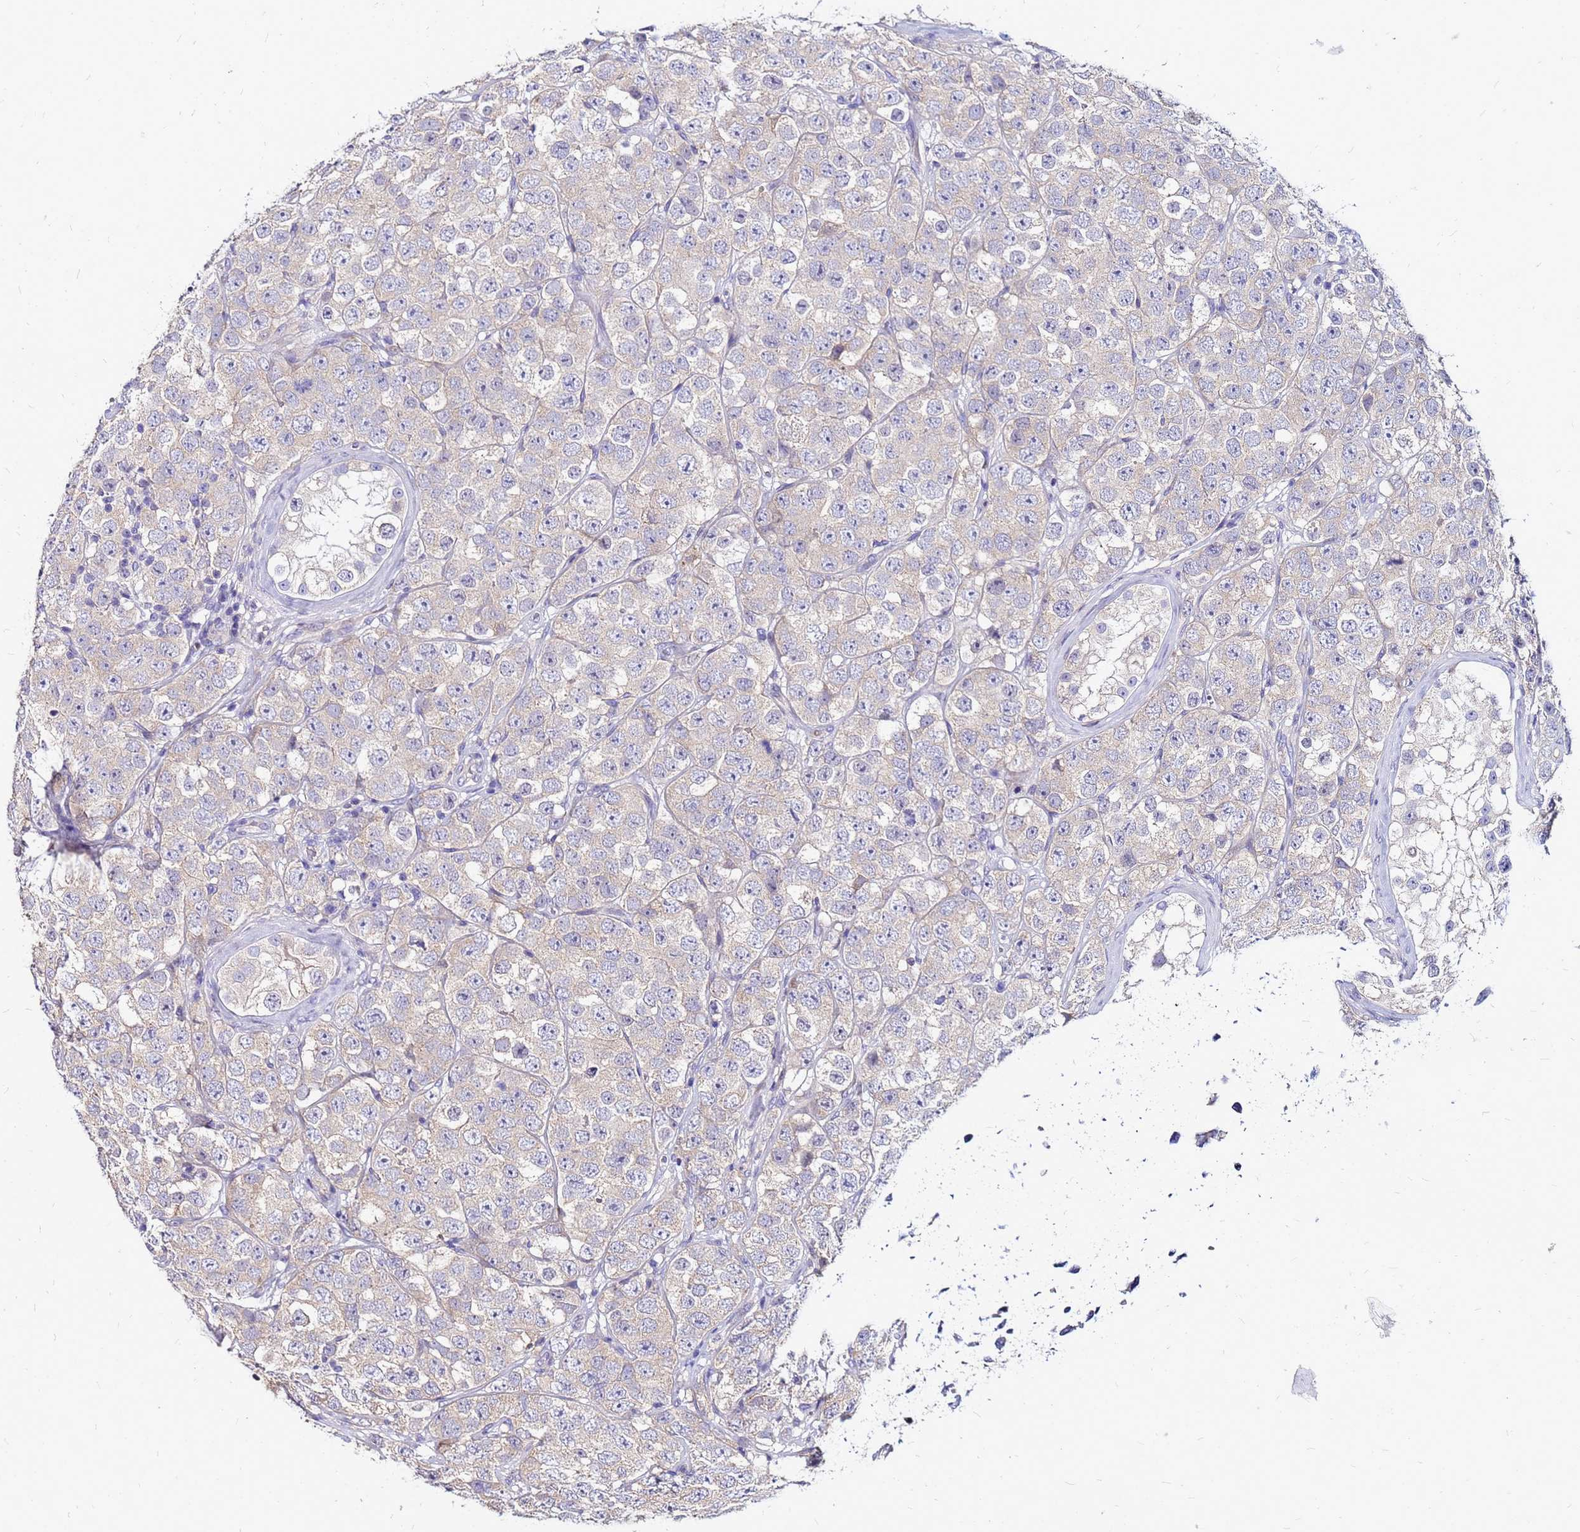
{"staining": {"intensity": "negative", "quantity": "none", "location": "none"}, "tissue": "testis cancer", "cell_type": "Tumor cells", "image_type": "cancer", "snomed": [{"axis": "morphology", "description": "Seminoma, NOS"}, {"axis": "topography", "description": "Testis"}], "caption": "The immunohistochemistry image has no significant expression in tumor cells of testis seminoma tissue. (DAB (3,3'-diaminobenzidine) immunohistochemistry visualized using brightfield microscopy, high magnification).", "gene": "ARHGEF5", "patient": {"sex": "male", "age": 28}}